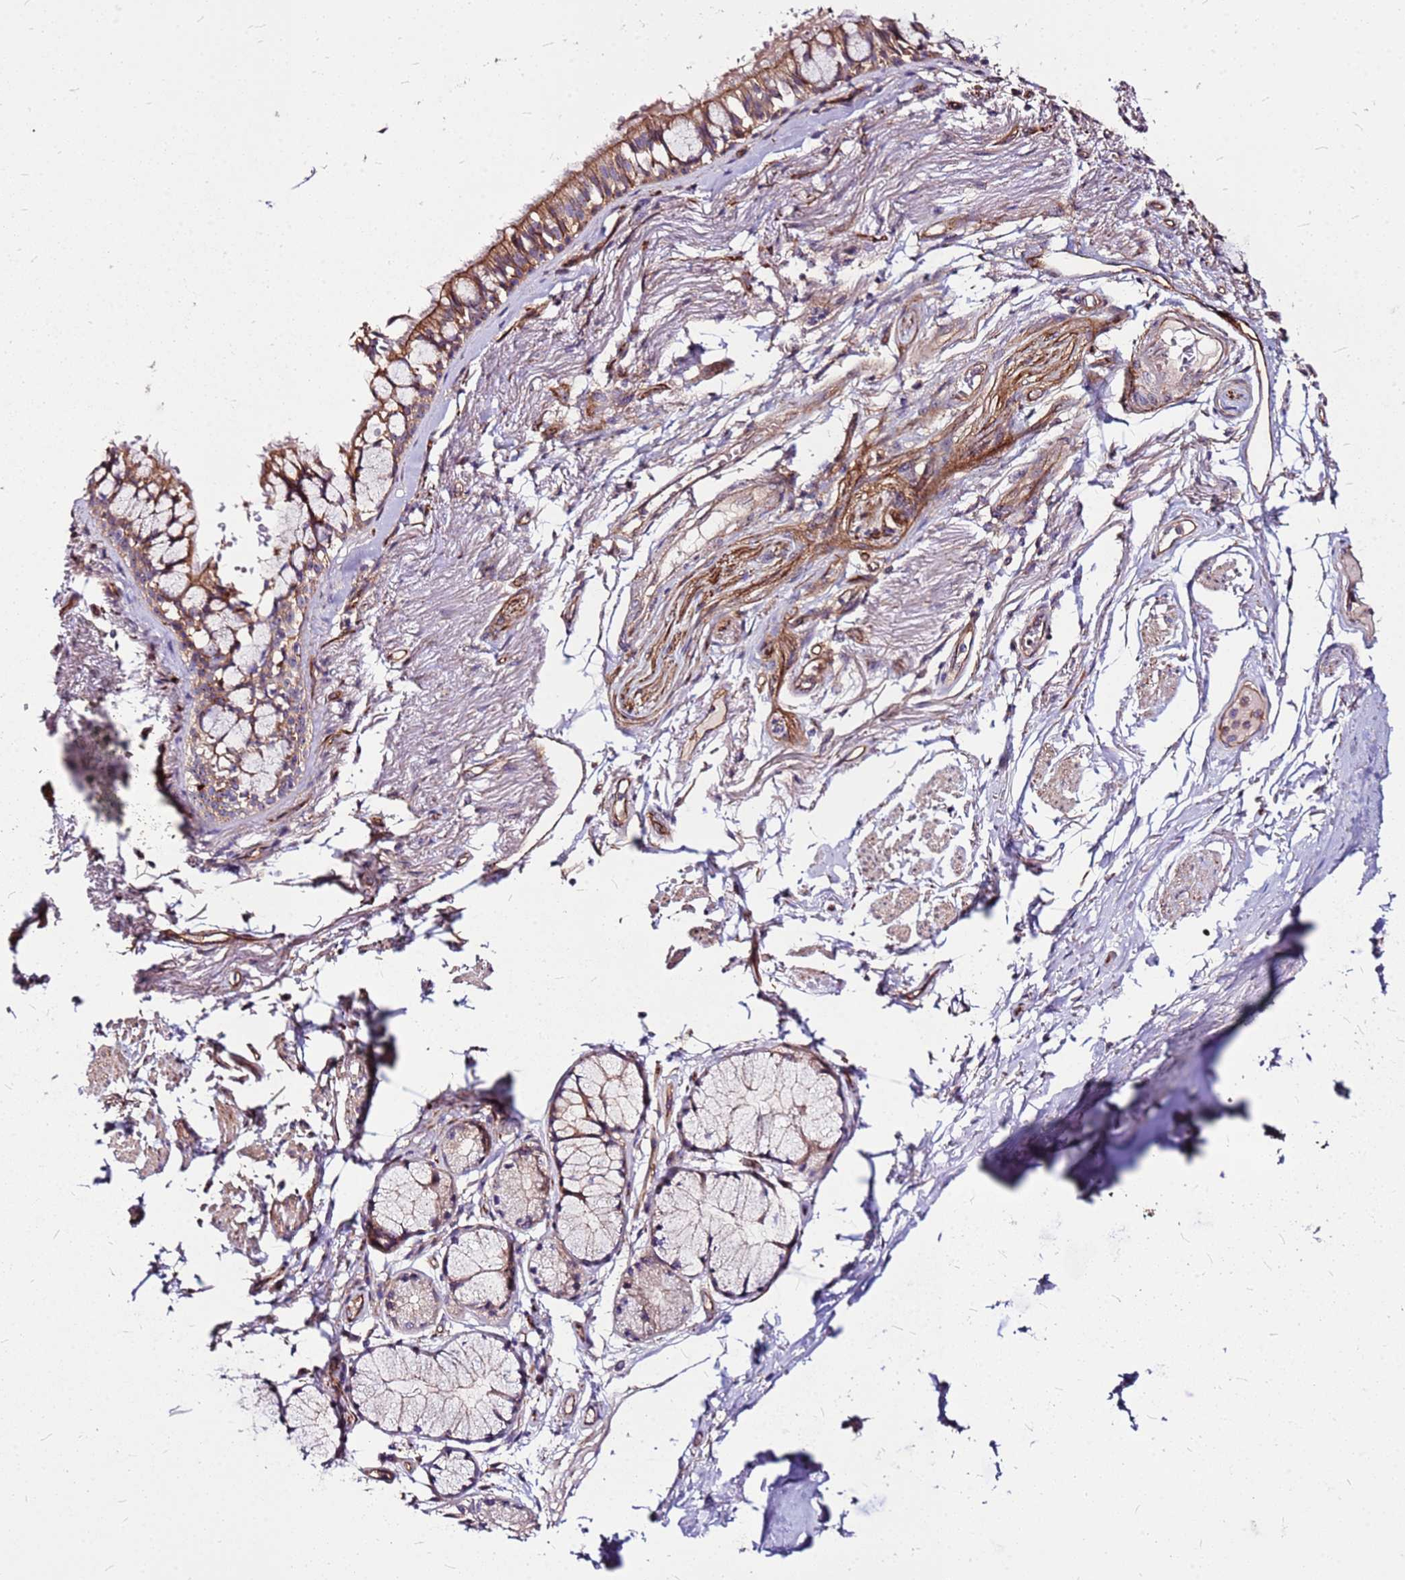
{"staining": {"intensity": "moderate", "quantity": ">75%", "location": "cytoplasmic/membranous"}, "tissue": "bronchus", "cell_type": "Respiratory epithelial cells", "image_type": "normal", "snomed": [{"axis": "morphology", "description": "Normal tissue, NOS"}, {"axis": "topography", "description": "Bronchus"}], "caption": "Protein positivity by immunohistochemistry displays moderate cytoplasmic/membranous positivity in about >75% of respiratory epithelial cells in unremarkable bronchus. (DAB (3,3'-diaminobenzidine) = brown stain, brightfield microscopy at high magnification).", "gene": "TOPAZ1", "patient": {"sex": "male", "age": 70}}